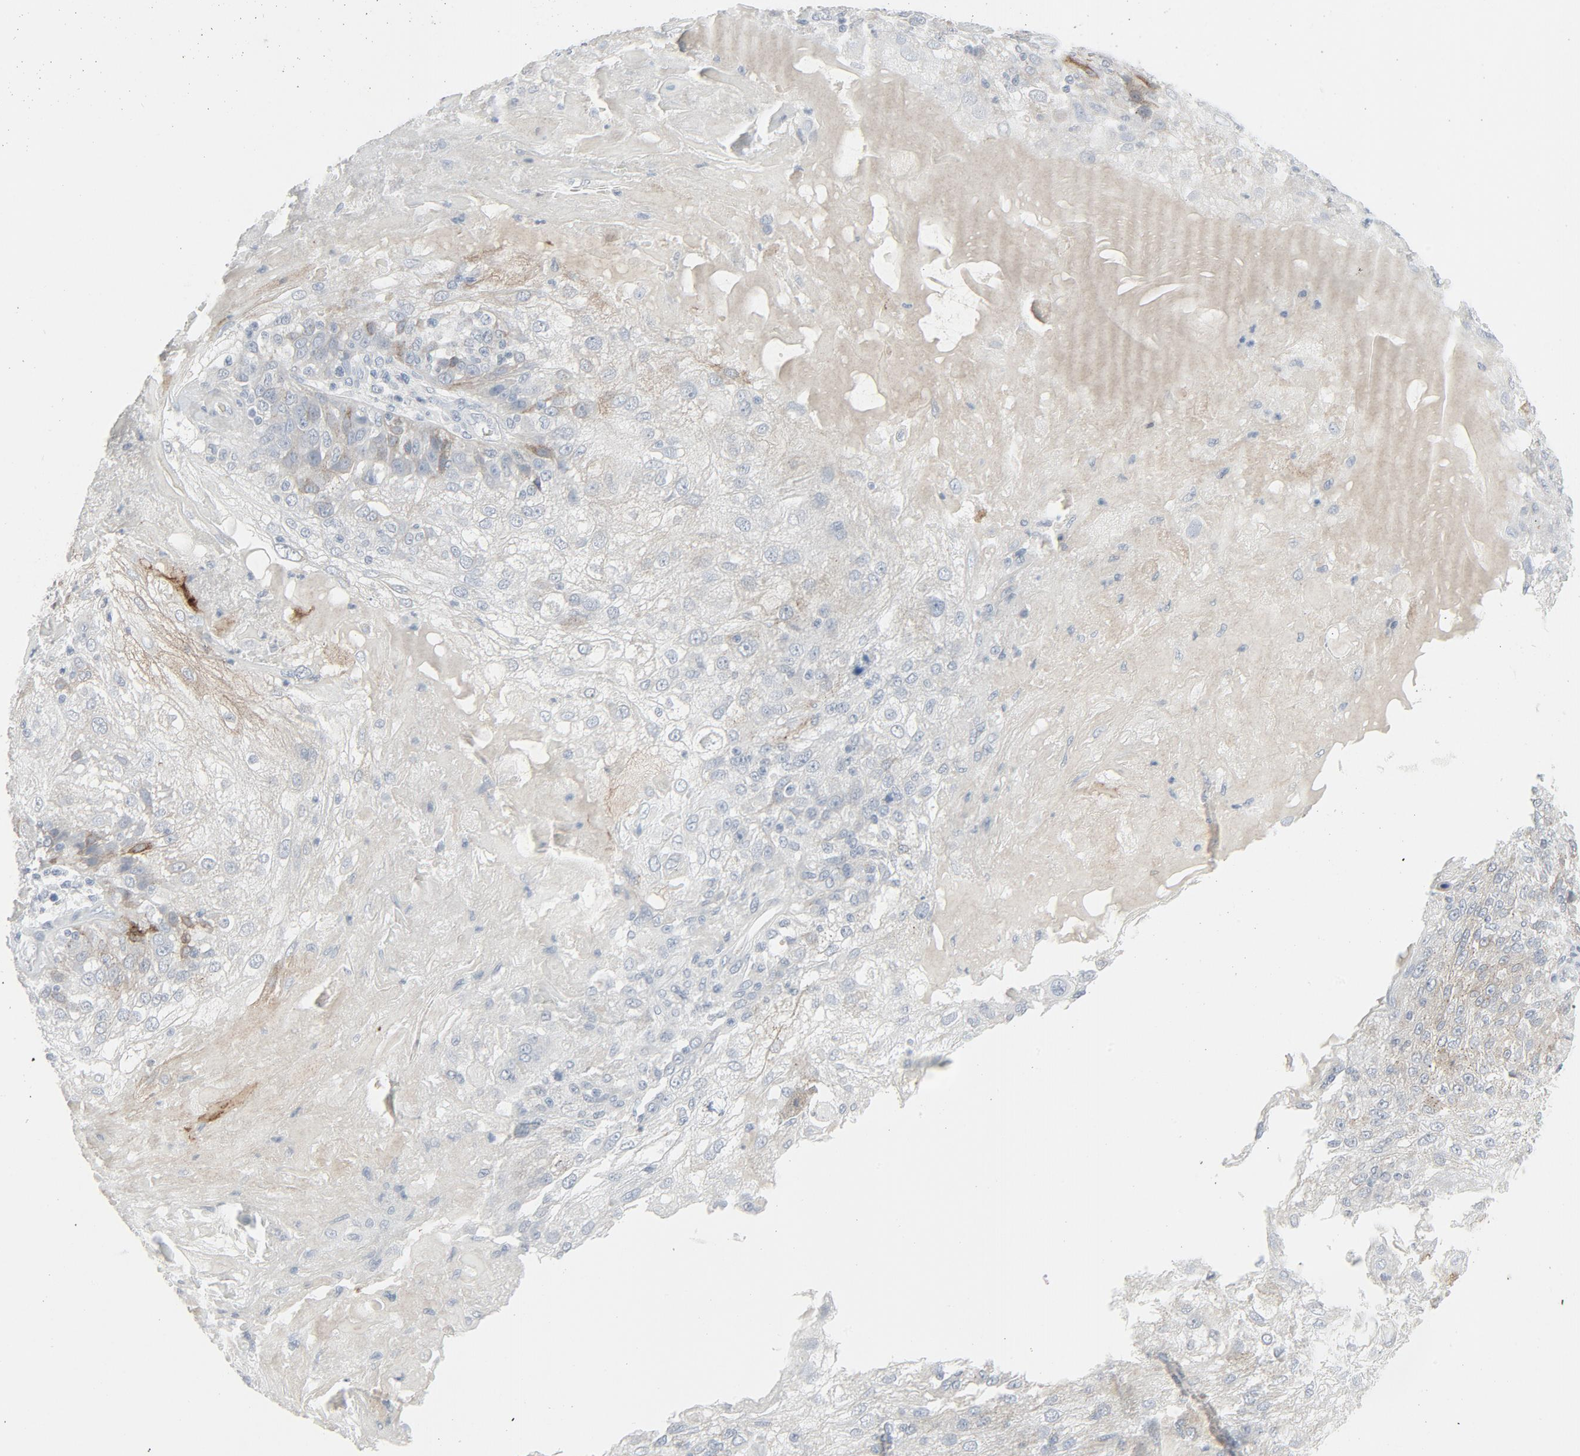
{"staining": {"intensity": "moderate", "quantity": "<25%", "location": "cytoplasmic/membranous"}, "tissue": "skin cancer", "cell_type": "Tumor cells", "image_type": "cancer", "snomed": [{"axis": "morphology", "description": "Normal tissue, NOS"}, {"axis": "morphology", "description": "Squamous cell carcinoma, NOS"}, {"axis": "topography", "description": "Skin"}], "caption": "Squamous cell carcinoma (skin) tissue demonstrates moderate cytoplasmic/membranous positivity in approximately <25% of tumor cells, visualized by immunohistochemistry.", "gene": "FGFR3", "patient": {"sex": "female", "age": 83}}